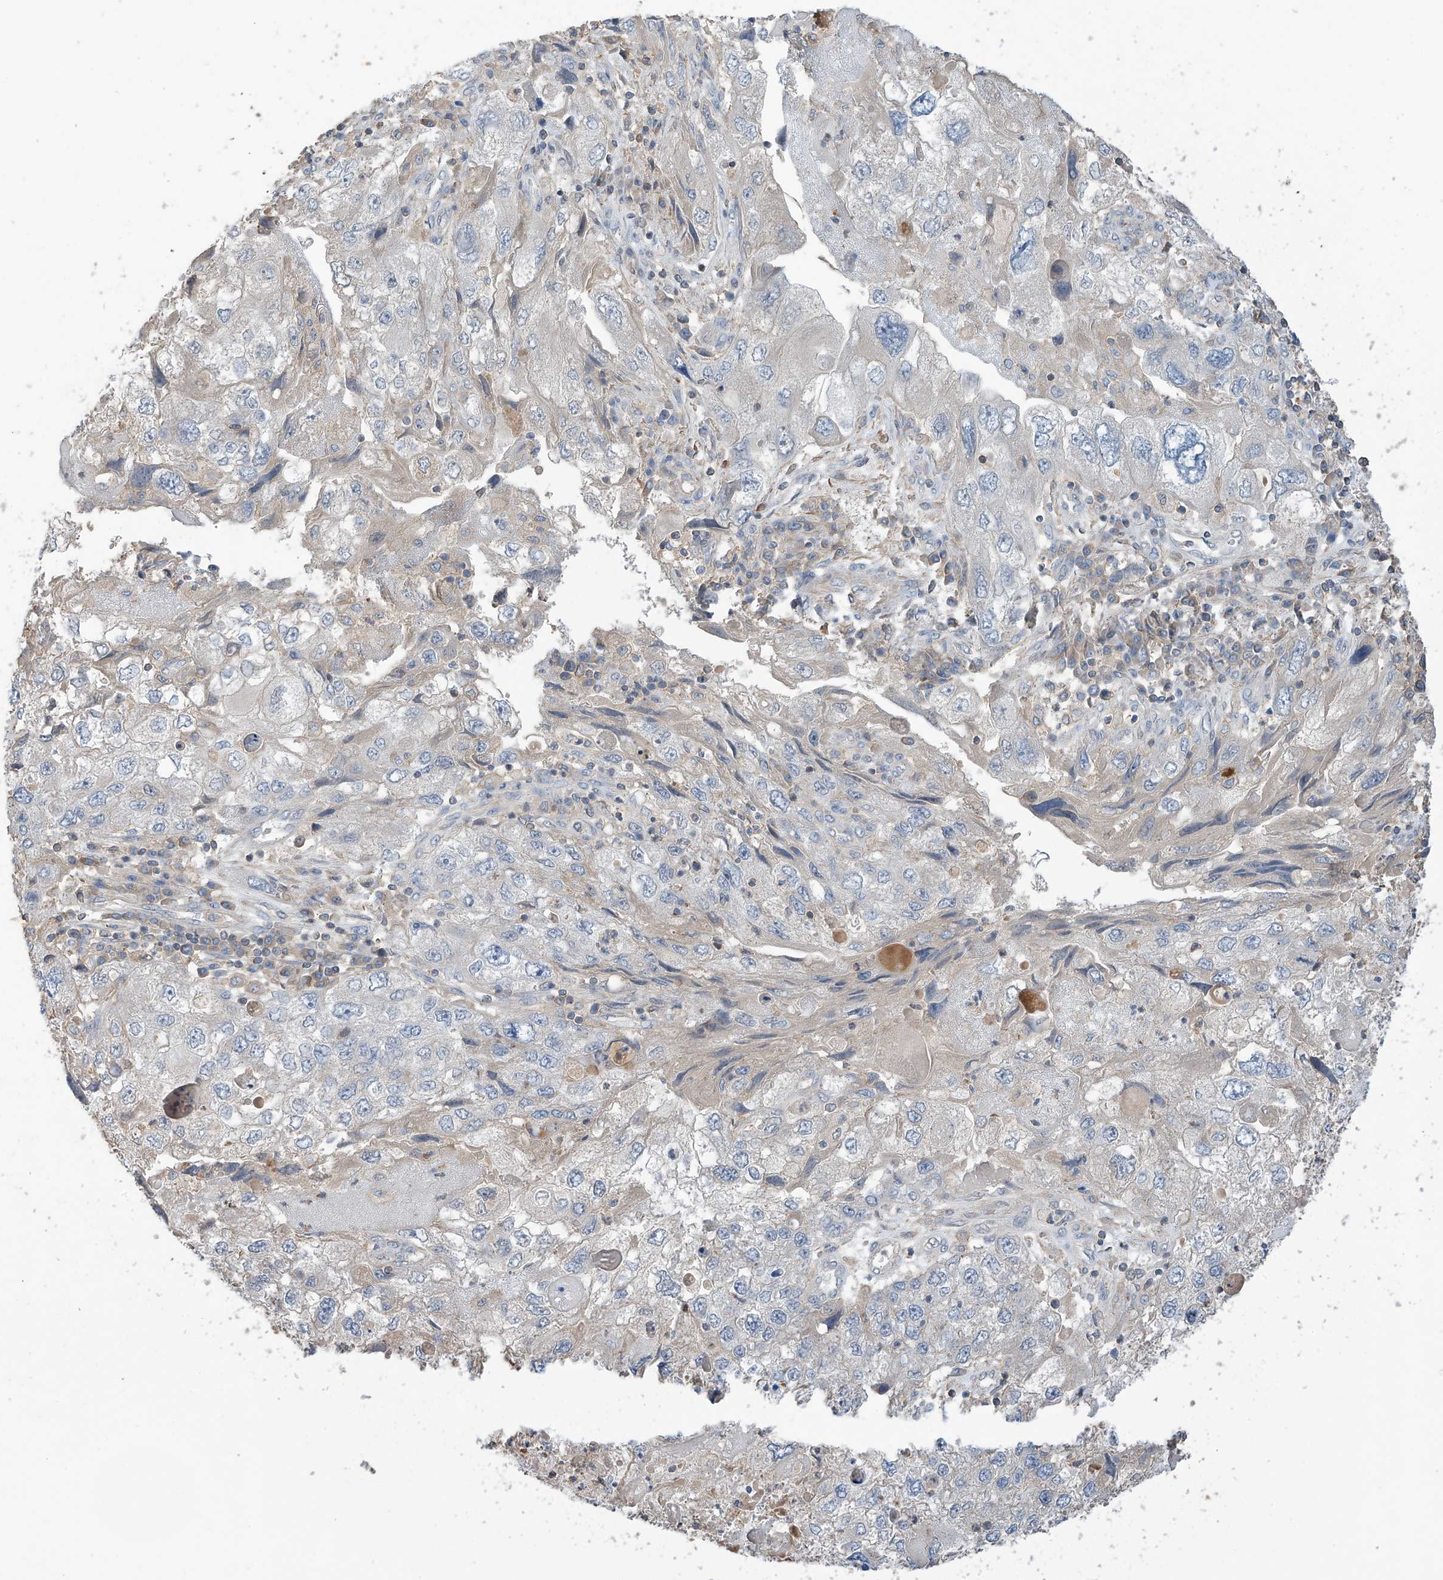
{"staining": {"intensity": "negative", "quantity": "none", "location": "none"}, "tissue": "endometrial cancer", "cell_type": "Tumor cells", "image_type": "cancer", "snomed": [{"axis": "morphology", "description": "Adenocarcinoma, NOS"}, {"axis": "topography", "description": "Endometrium"}], "caption": "A photomicrograph of human endometrial cancer is negative for staining in tumor cells. Brightfield microscopy of immunohistochemistry stained with DAB (brown) and hematoxylin (blue), captured at high magnification.", "gene": "SLFN14", "patient": {"sex": "female", "age": 49}}